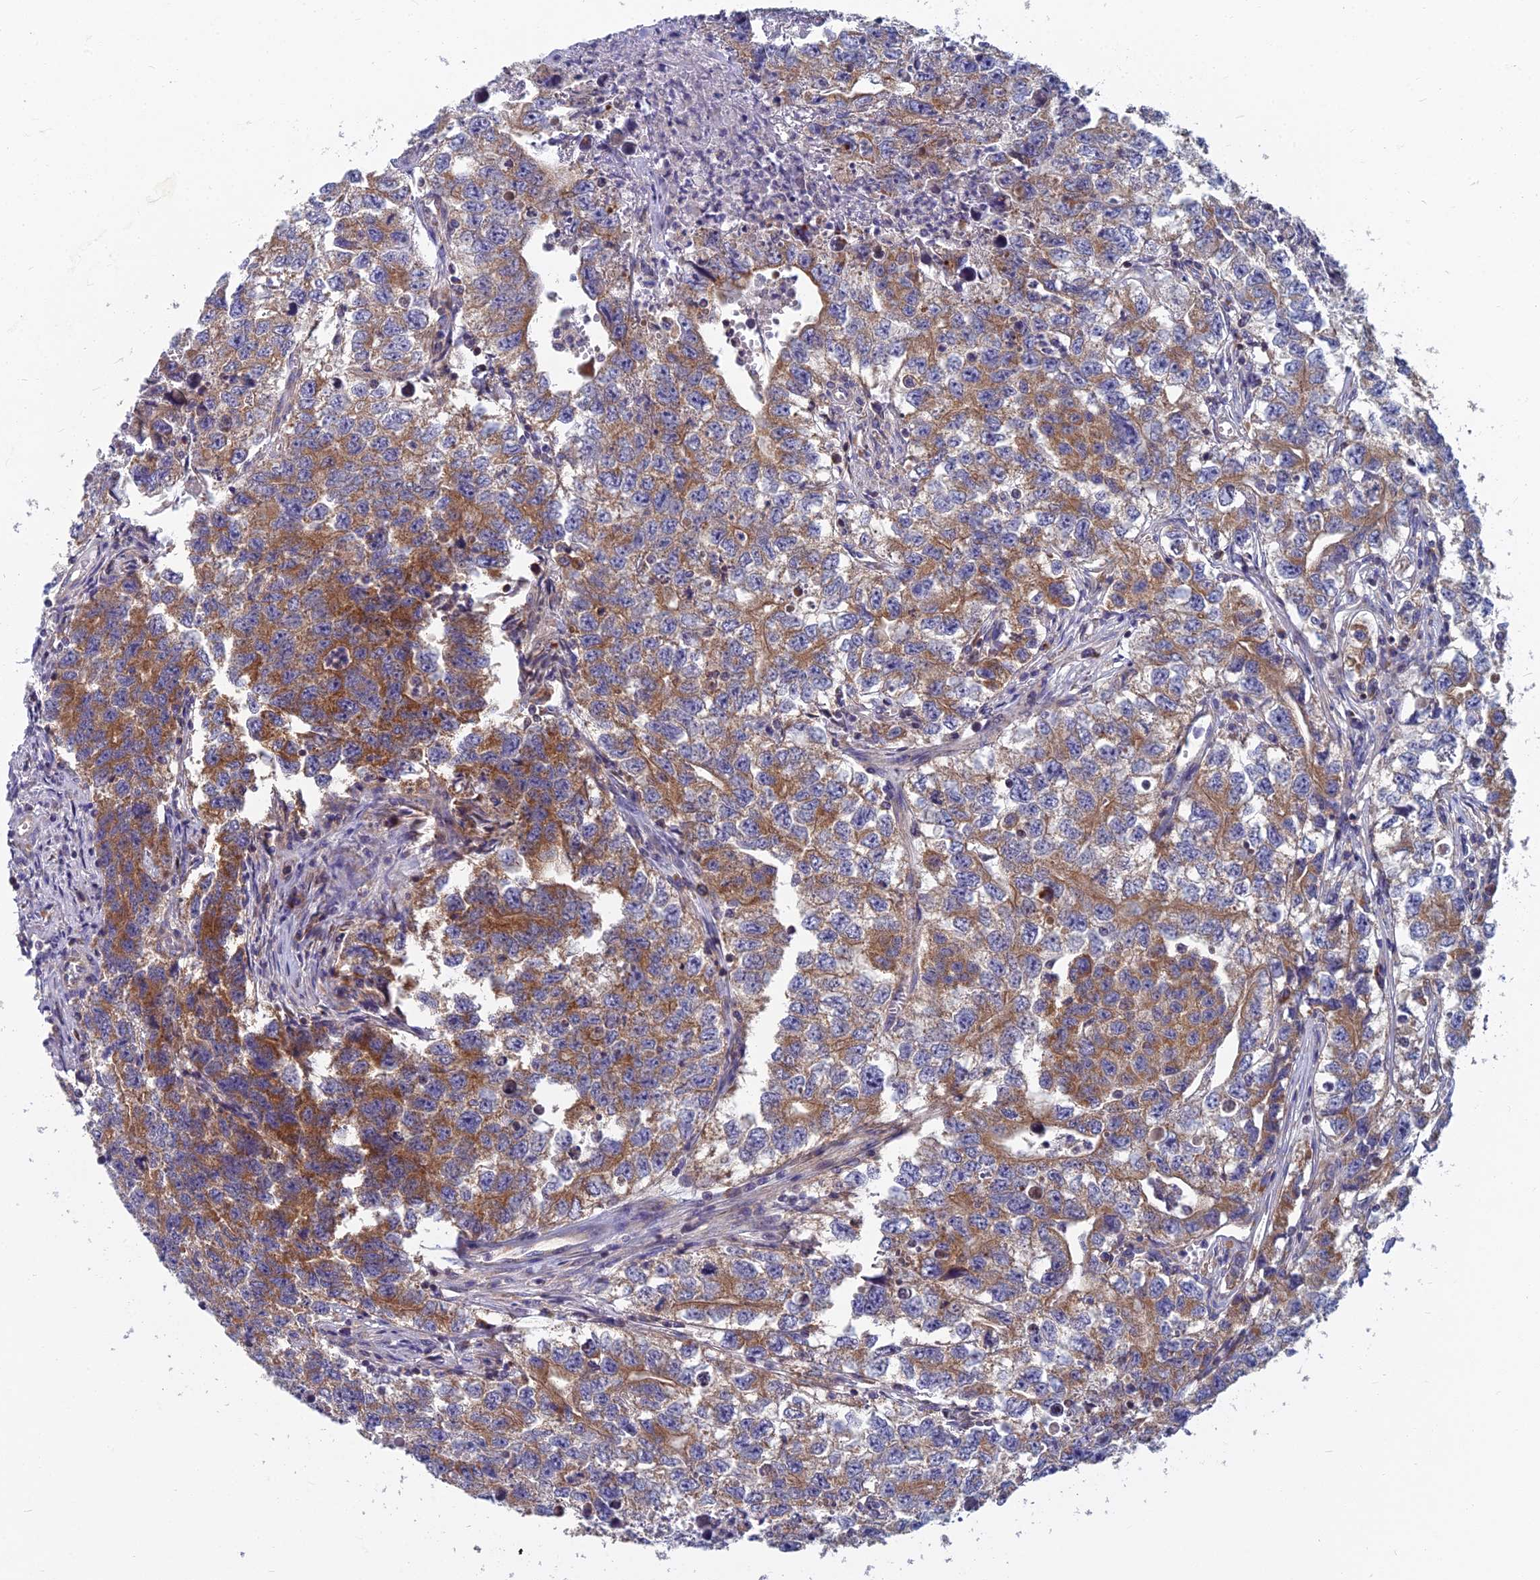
{"staining": {"intensity": "moderate", "quantity": ">75%", "location": "cytoplasmic/membranous"}, "tissue": "testis cancer", "cell_type": "Tumor cells", "image_type": "cancer", "snomed": [{"axis": "morphology", "description": "Seminoma, NOS"}, {"axis": "morphology", "description": "Carcinoma, Embryonal, NOS"}, {"axis": "topography", "description": "Testis"}], "caption": "Seminoma (testis) was stained to show a protein in brown. There is medium levels of moderate cytoplasmic/membranous expression in approximately >75% of tumor cells.", "gene": "COX20", "patient": {"sex": "male", "age": 43}}